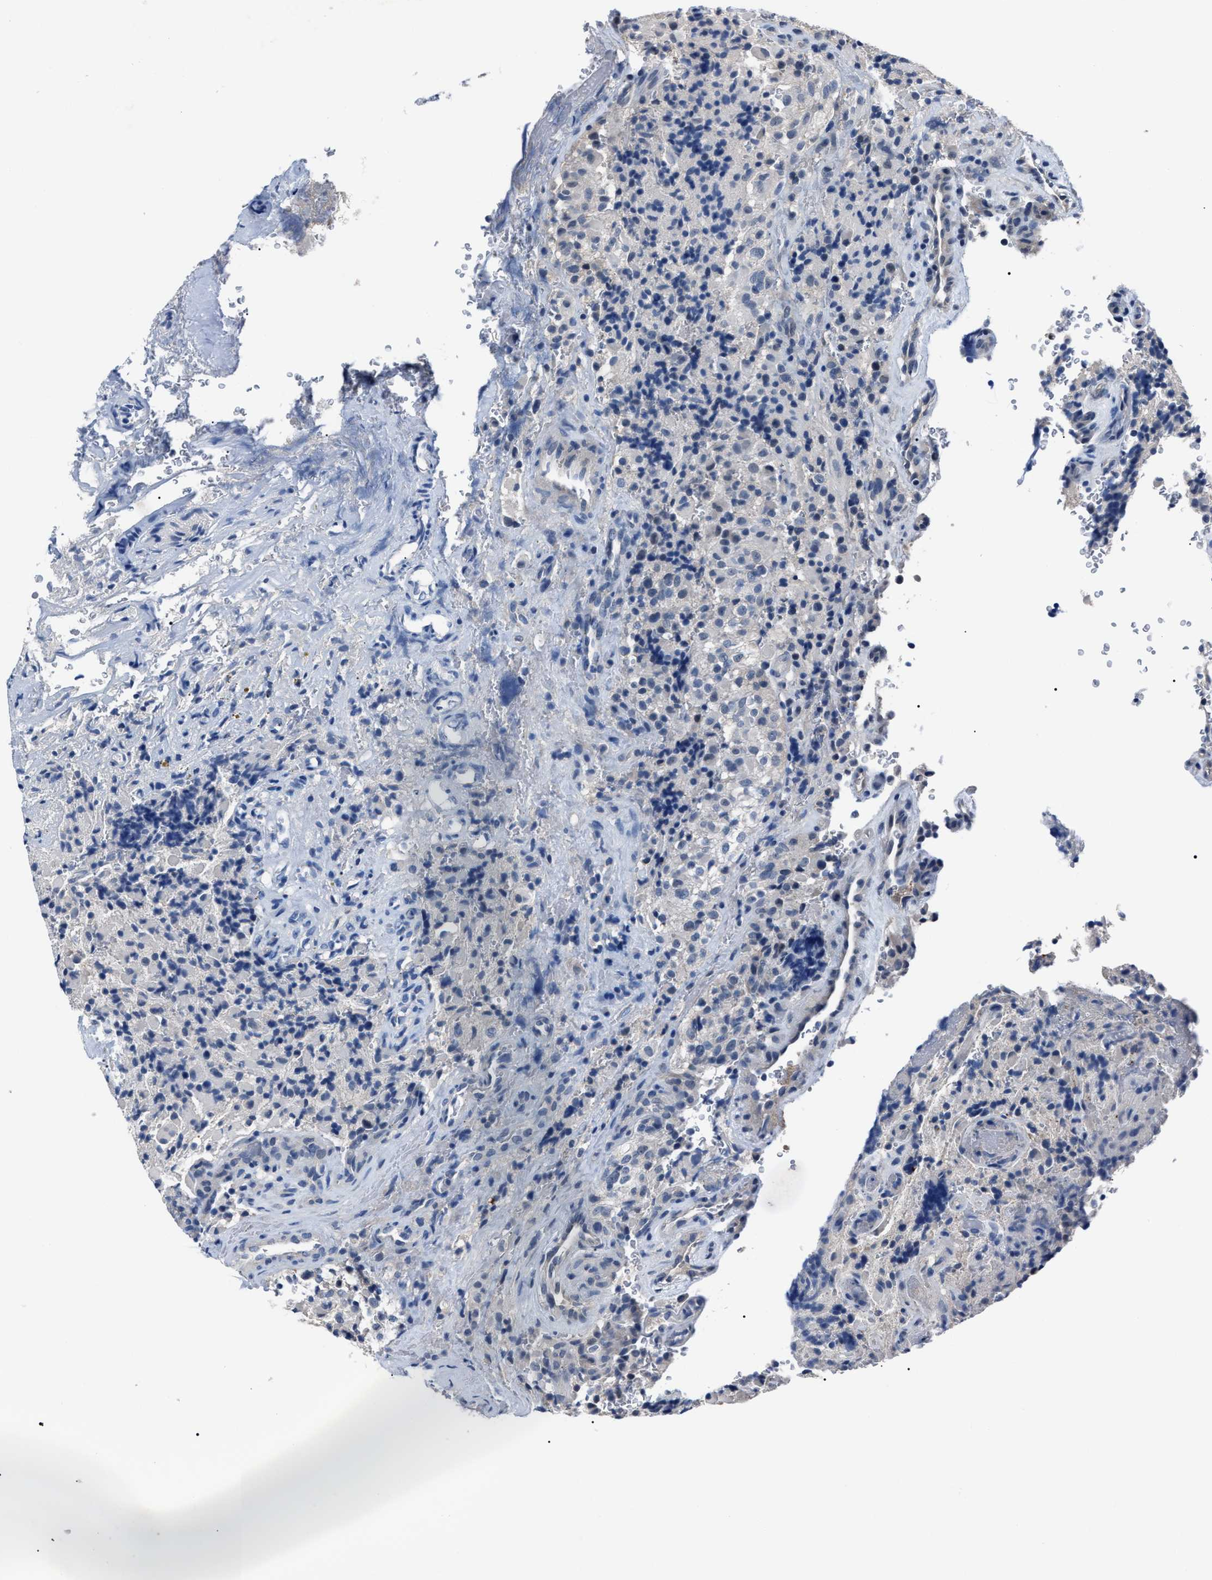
{"staining": {"intensity": "negative", "quantity": "none", "location": "none"}, "tissue": "glioma", "cell_type": "Tumor cells", "image_type": "cancer", "snomed": [{"axis": "morphology", "description": "Glioma, malignant, High grade"}, {"axis": "topography", "description": "Brain"}], "caption": "Tumor cells are negative for protein expression in human malignant glioma (high-grade).", "gene": "LRWD1", "patient": {"sex": "male", "age": 71}}